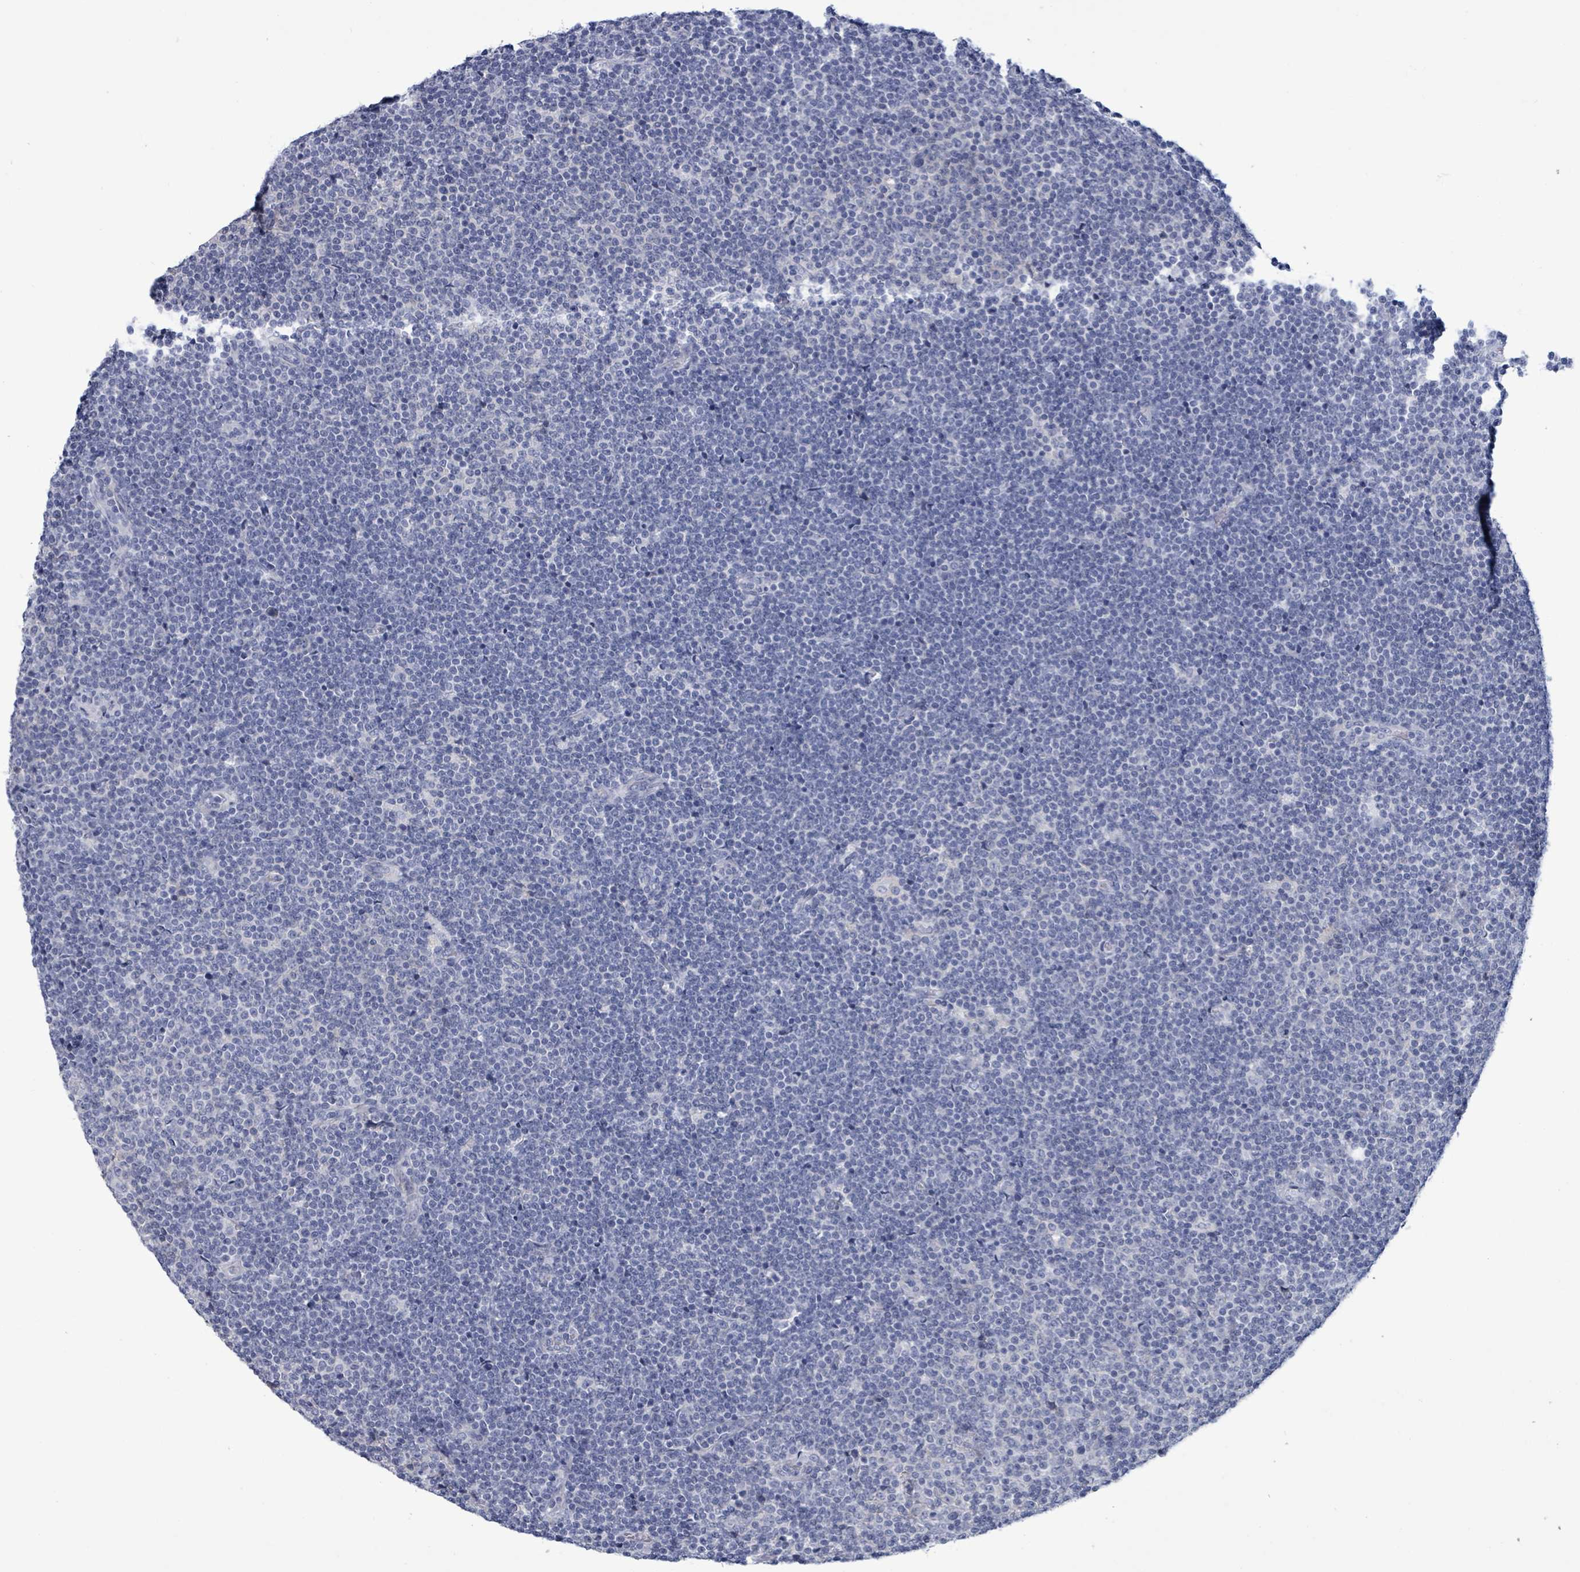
{"staining": {"intensity": "negative", "quantity": "none", "location": "none"}, "tissue": "lymphoma", "cell_type": "Tumor cells", "image_type": "cancer", "snomed": [{"axis": "morphology", "description": "Malignant lymphoma, non-Hodgkin's type, Low grade"}, {"axis": "topography", "description": "Lymph node"}], "caption": "Immunohistochemical staining of low-grade malignant lymphoma, non-Hodgkin's type displays no significant expression in tumor cells.", "gene": "BSG", "patient": {"sex": "male", "age": 48}}